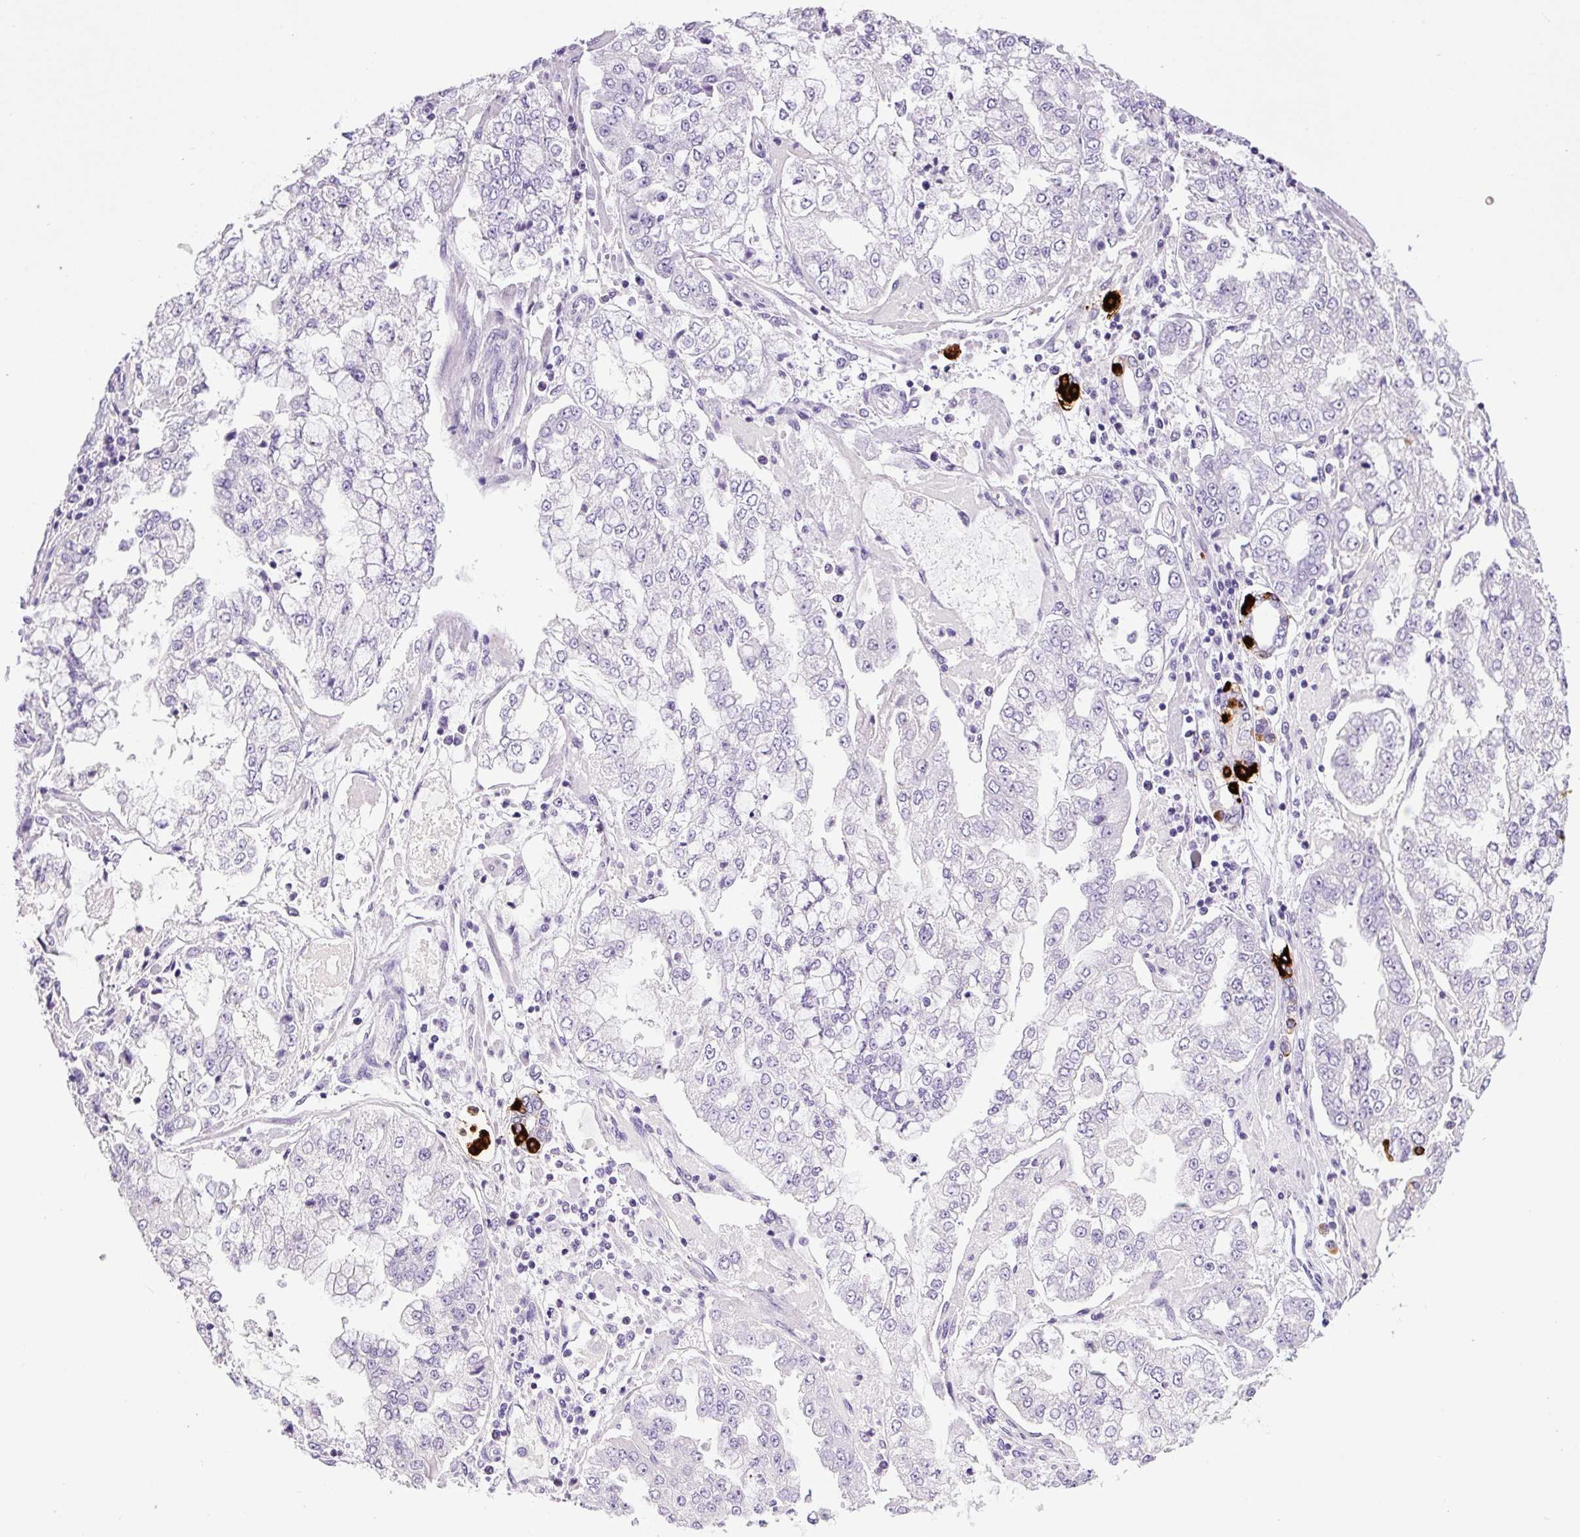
{"staining": {"intensity": "negative", "quantity": "none", "location": "none"}, "tissue": "stomach cancer", "cell_type": "Tumor cells", "image_type": "cancer", "snomed": [{"axis": "morphology", "description": "Adenocarcinoma, NOS"}, {"axis": "topography", "description": "Stomach"}], "caption": "Protein analysis of stomach cancer demonstrates no significant expression in tumor cells.", "gene": "CHGA", "patient": {"sex": "male", "age": 76}}